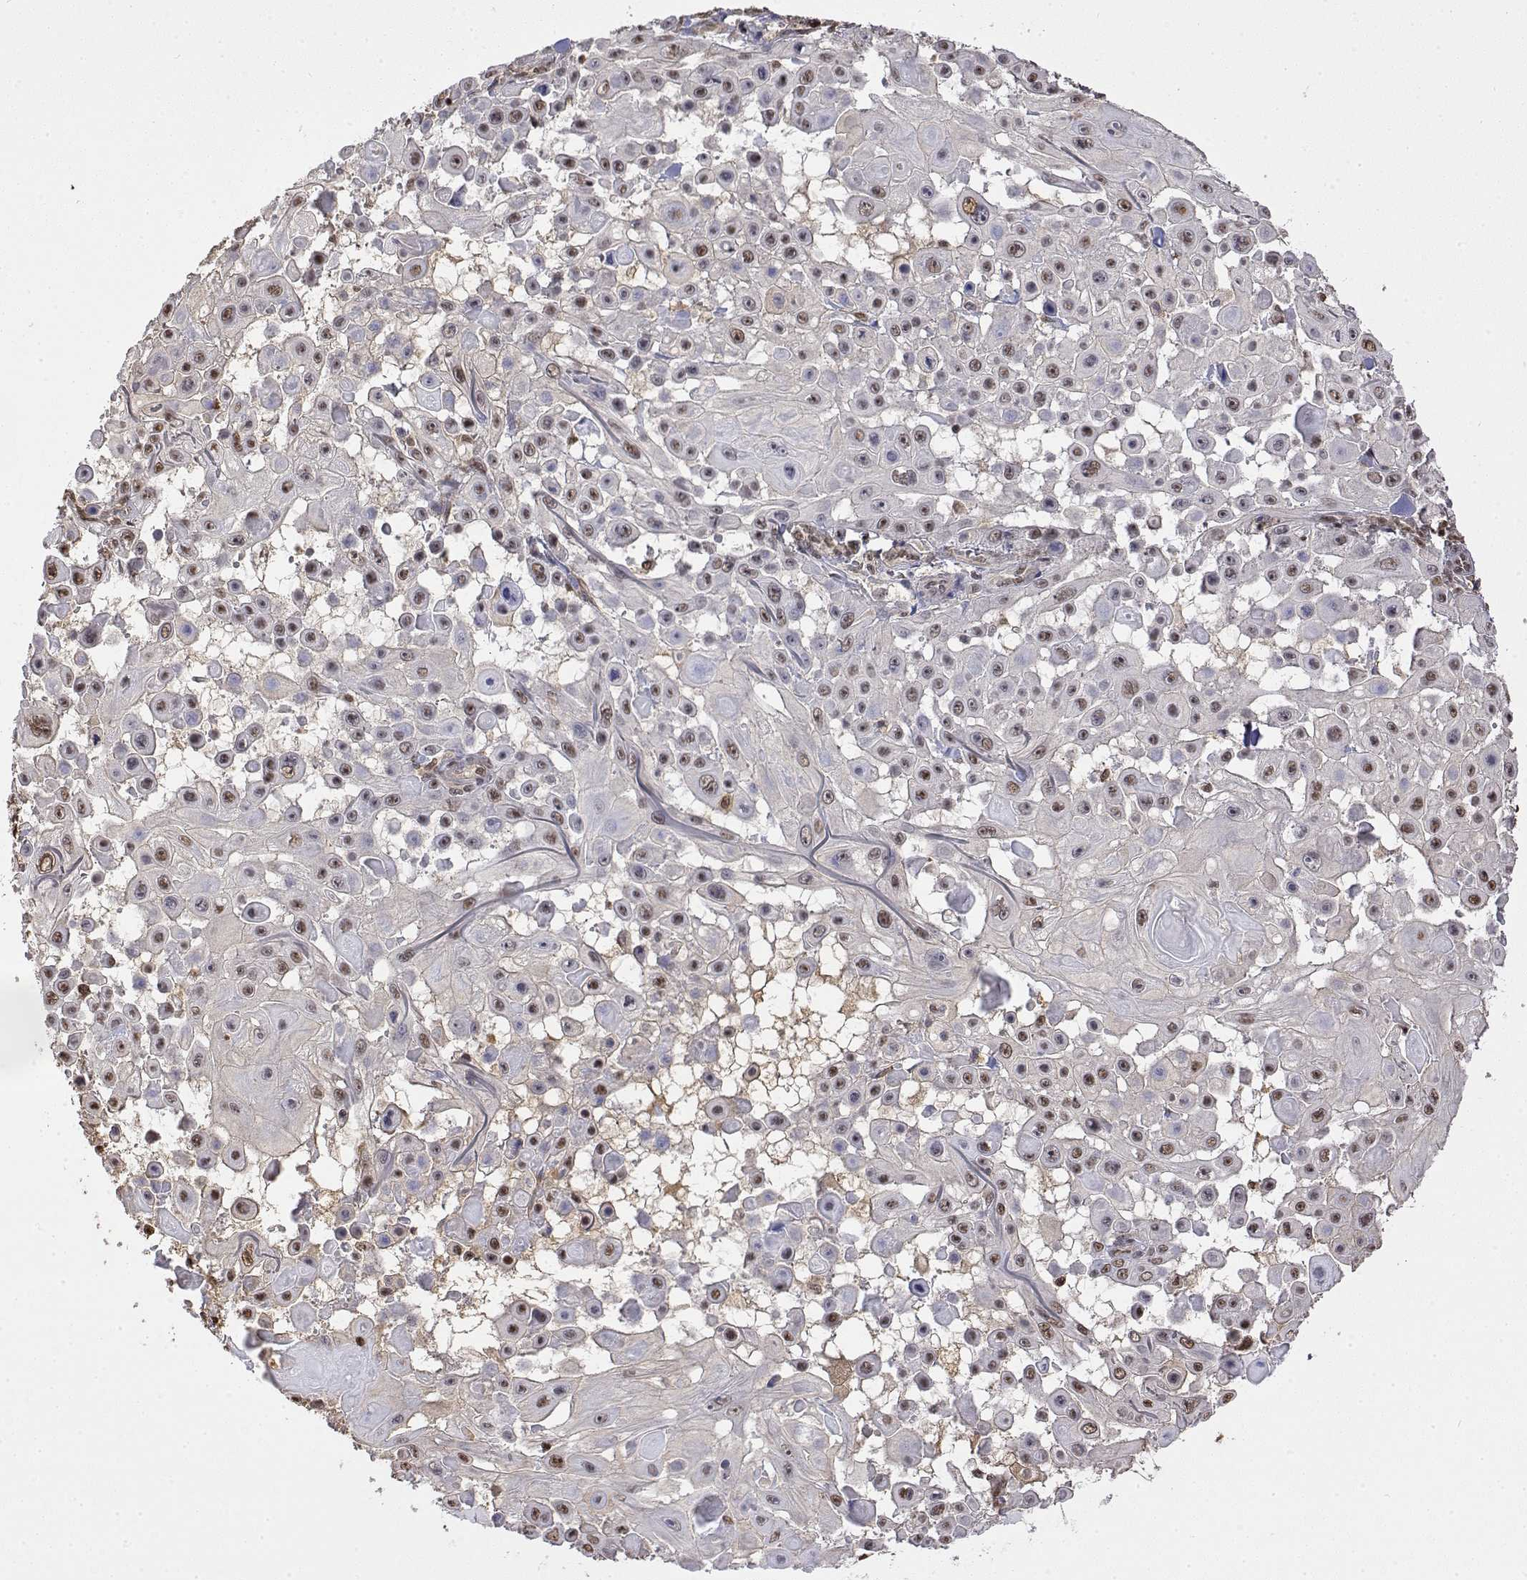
{"staining": {"intensity": "moderate", "quantity": ">75%", "location": "nuclear"}, "tissue": "skin cancer", "cell_type": "Tumor cells", "image_type": "cancer", "snomed": [{"axis": "morphology", "description": "Squamous cell carcinoma, NOS"}, {"axis": "topography", "description": "Skin"}], "caption": "A medium amount of moderate nuclear staining is seen in approximately >75% of tumor cells in skin cancer tissue.", "gene": "TPI1", "patient": {"sex": "male", "age": 91}}